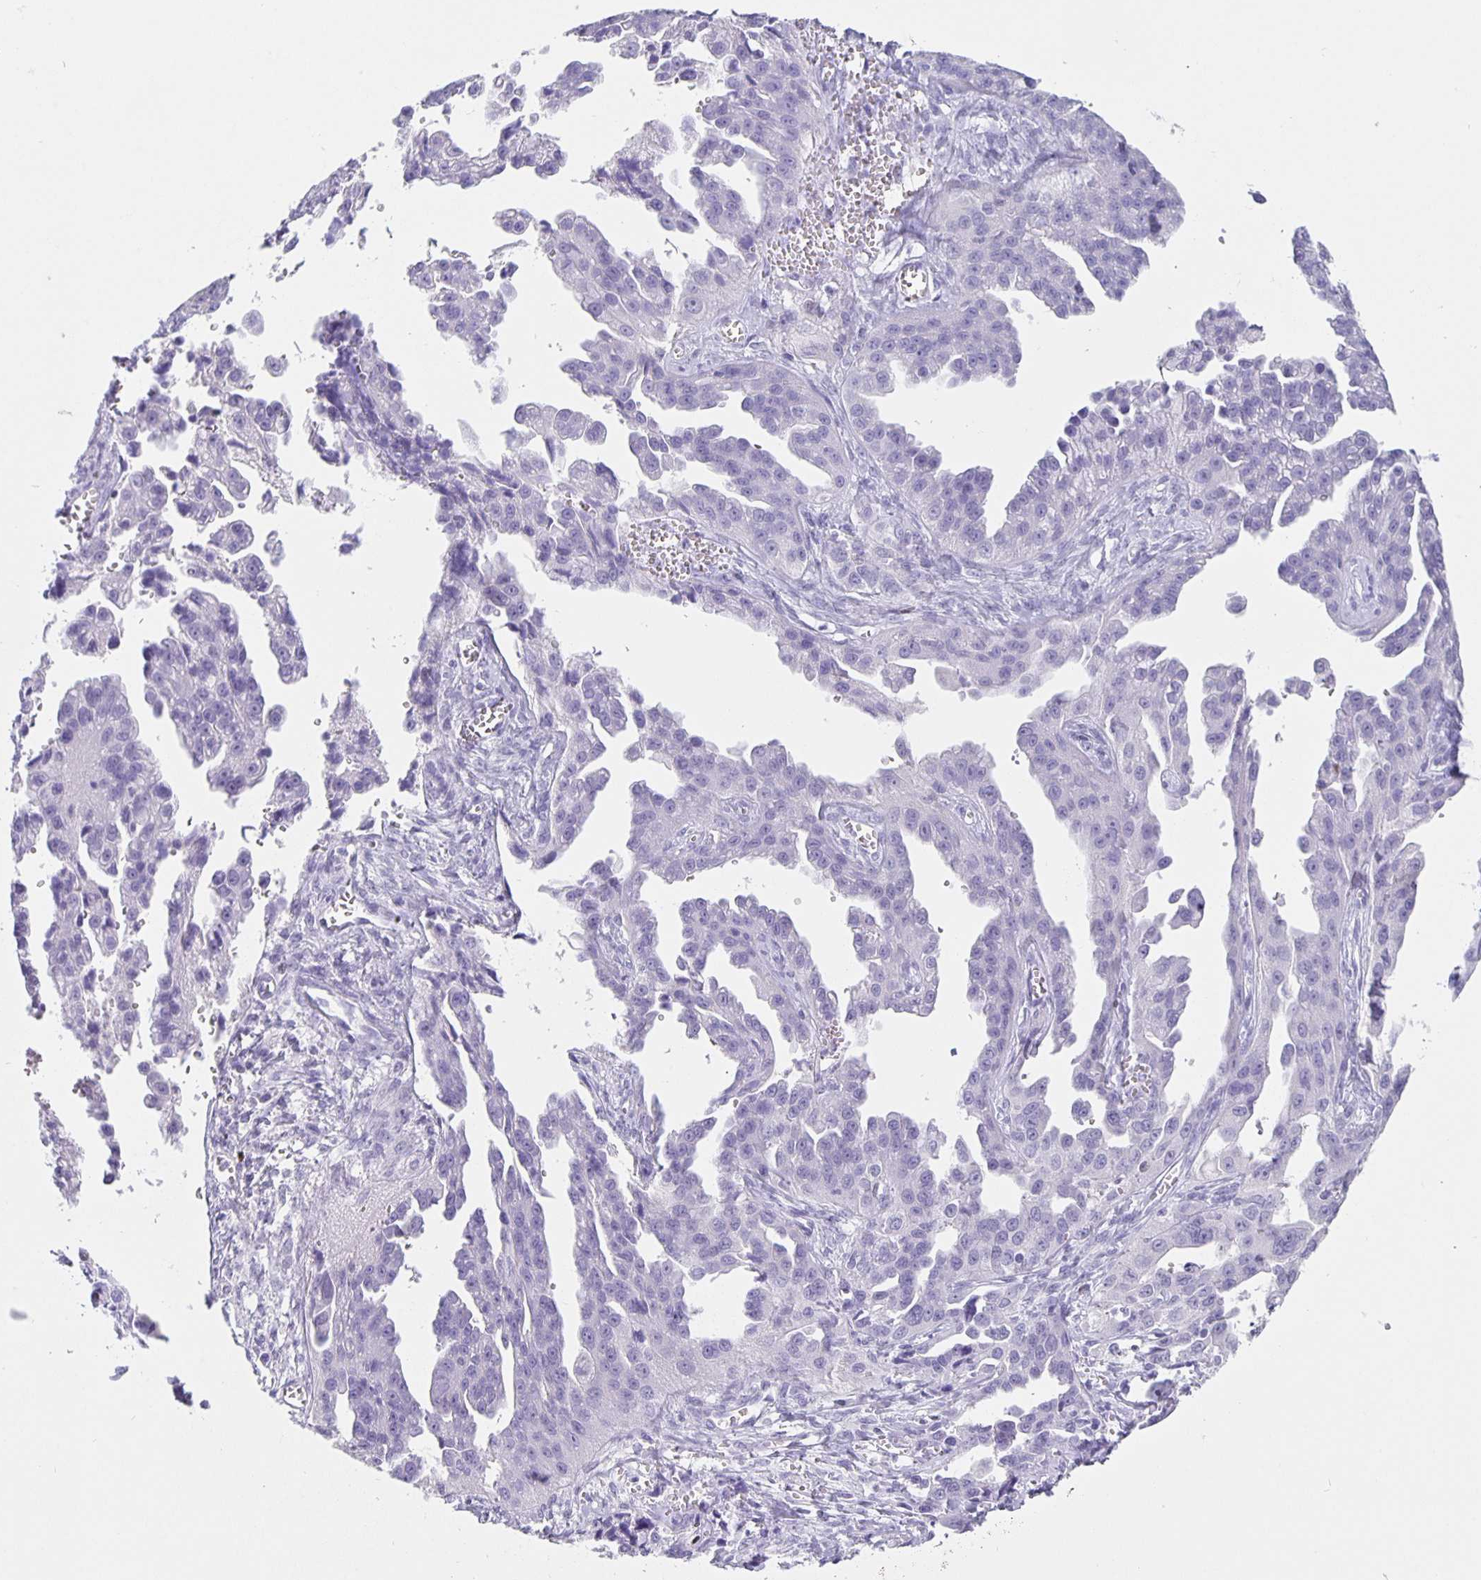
{"staining": {"intensity": "negative", "quantity": "none", "location": "none"}, "tissue": "ovarian cancer", "cell_type": "Tumor cells", "image_type": "cancer", "snomed": [{"axis": "morphology", "description": "Cystadenocarcinoma, serous, NOS"}, {"axis": "topography", "description": "Ovary"}], "caption": "Image shows no significant protein positivity in tumor cells of ovarian cancer (serous cystadenocarcinoma). Brightfield microscopy of immunohistochemistry stained with DAB (brown) and hematoxylin (blue), captured at high magnification.", "gene": "SATB2", "patient": {"sex": "female", "age": 75}}